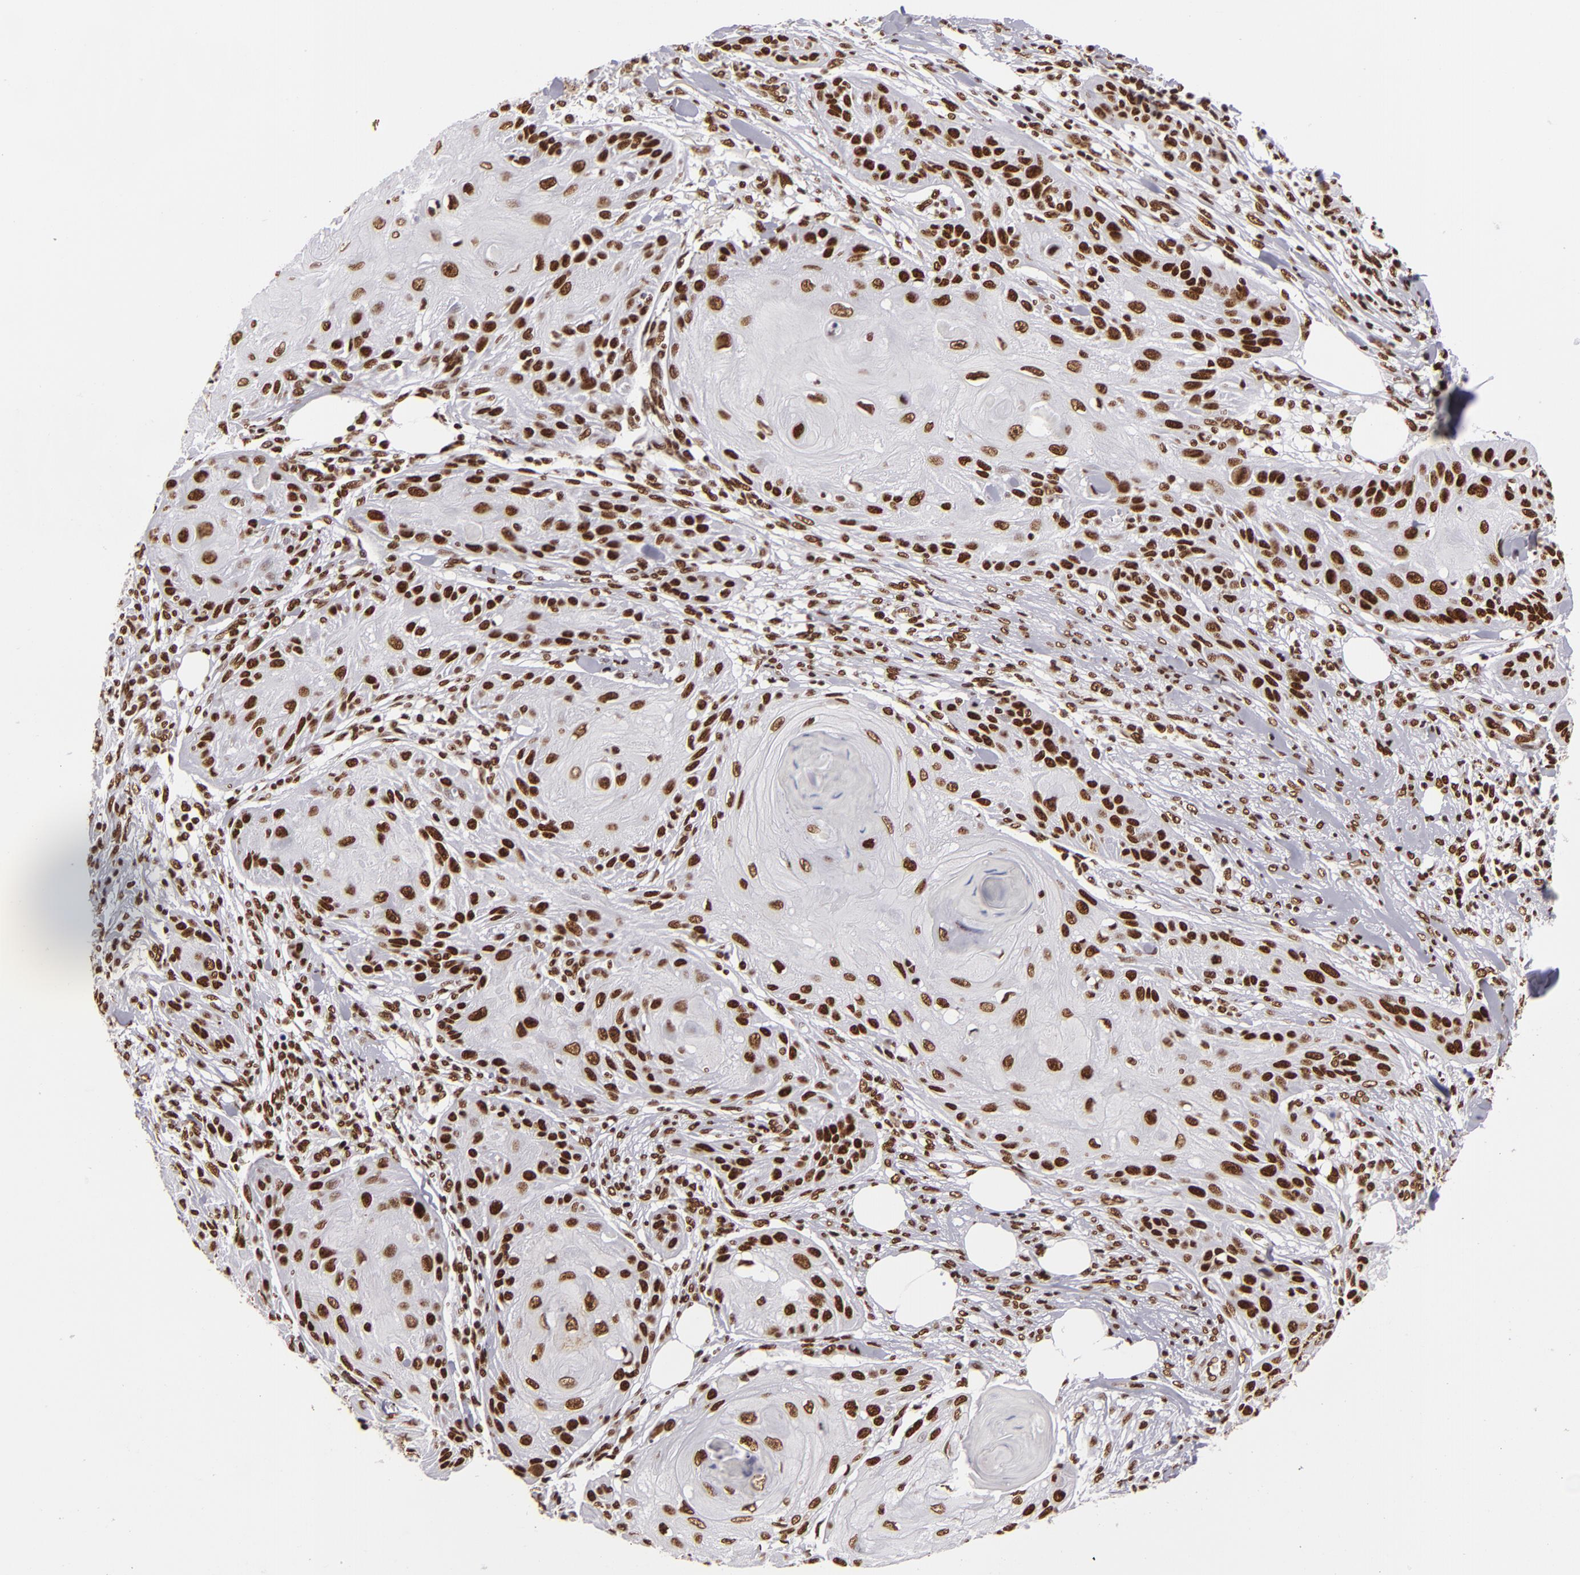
{"staining": {"intensity": "strong", "quantity": ">75%", "location": "nuclear"}, "tissue": "skin cancer", "cell_type": "Tumor cells", "image_type": "cancer", "snomed": [{"axis": "morphology", "description": "Squamous cell carcinoma, NOS"}, {"axis": "topography", "description": "Skin"}], "caption": "Protein positivity by immunohistochemistry (IHC) displays strong nuclear staining in approximately >75% of tumor cells in skin cancer (squamous cell carcinoma).", "gene": "SAFB", "patient": {"sex": "female", "age": 88}}